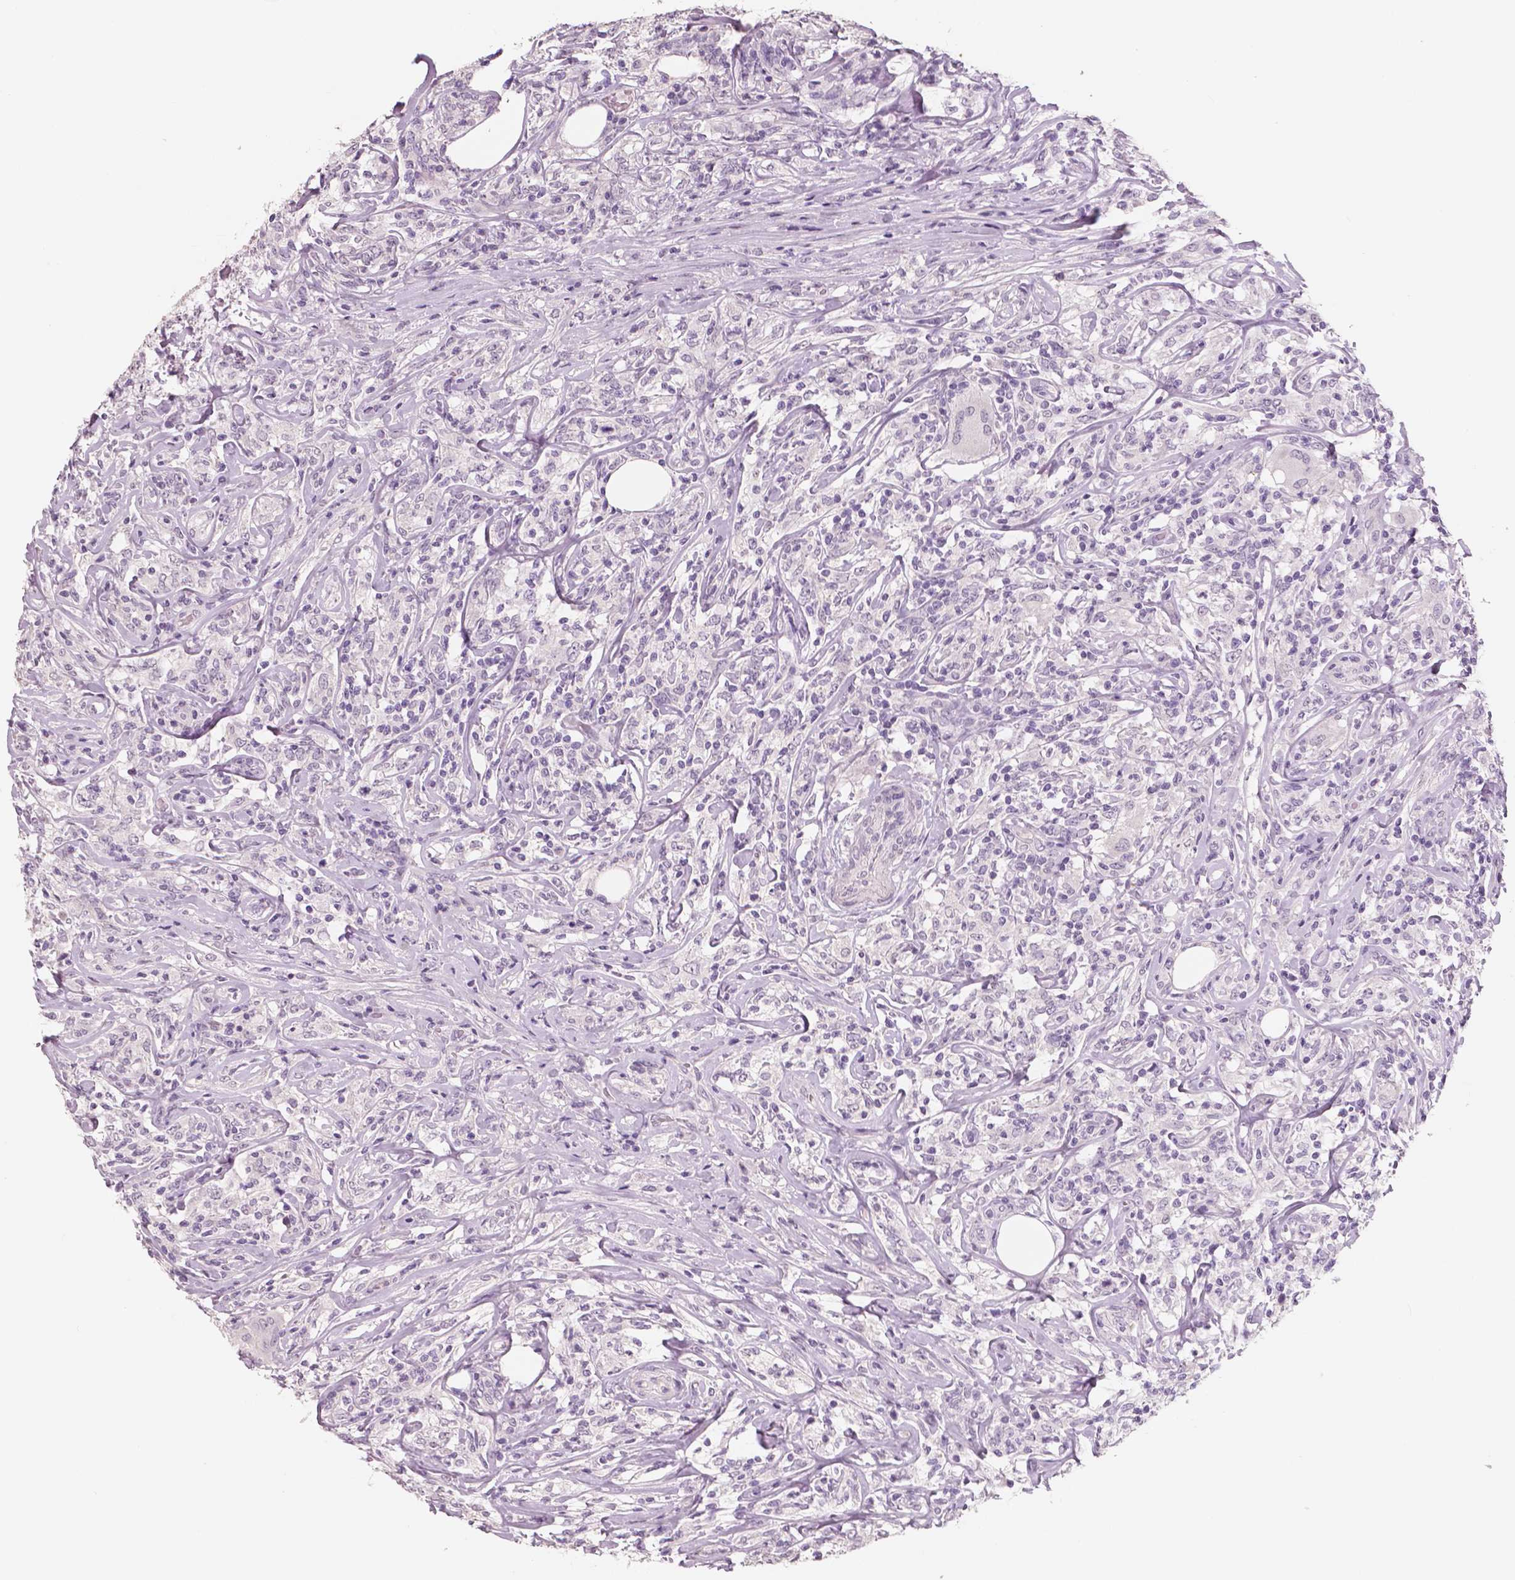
{"staining": {"intensity": "negative", "quantity": "none", "location": "none"}, "tissue": "lymphoma", "cell_type": "Tumor cells", "image_type": "cancer", "snomed": [{"axis": "morphology", "description": "Malignant lymphoma, non-Hodgkin's type, High grade"}, {"axis": "topography", "description": "Lymph node"}], "caption": "The immunohistochemistry (IHC) image has no significant staining in tumor cells of lymphoma tissue.", "gene": "NECAB1", "patient": {"sex": "female", "age": 84}}